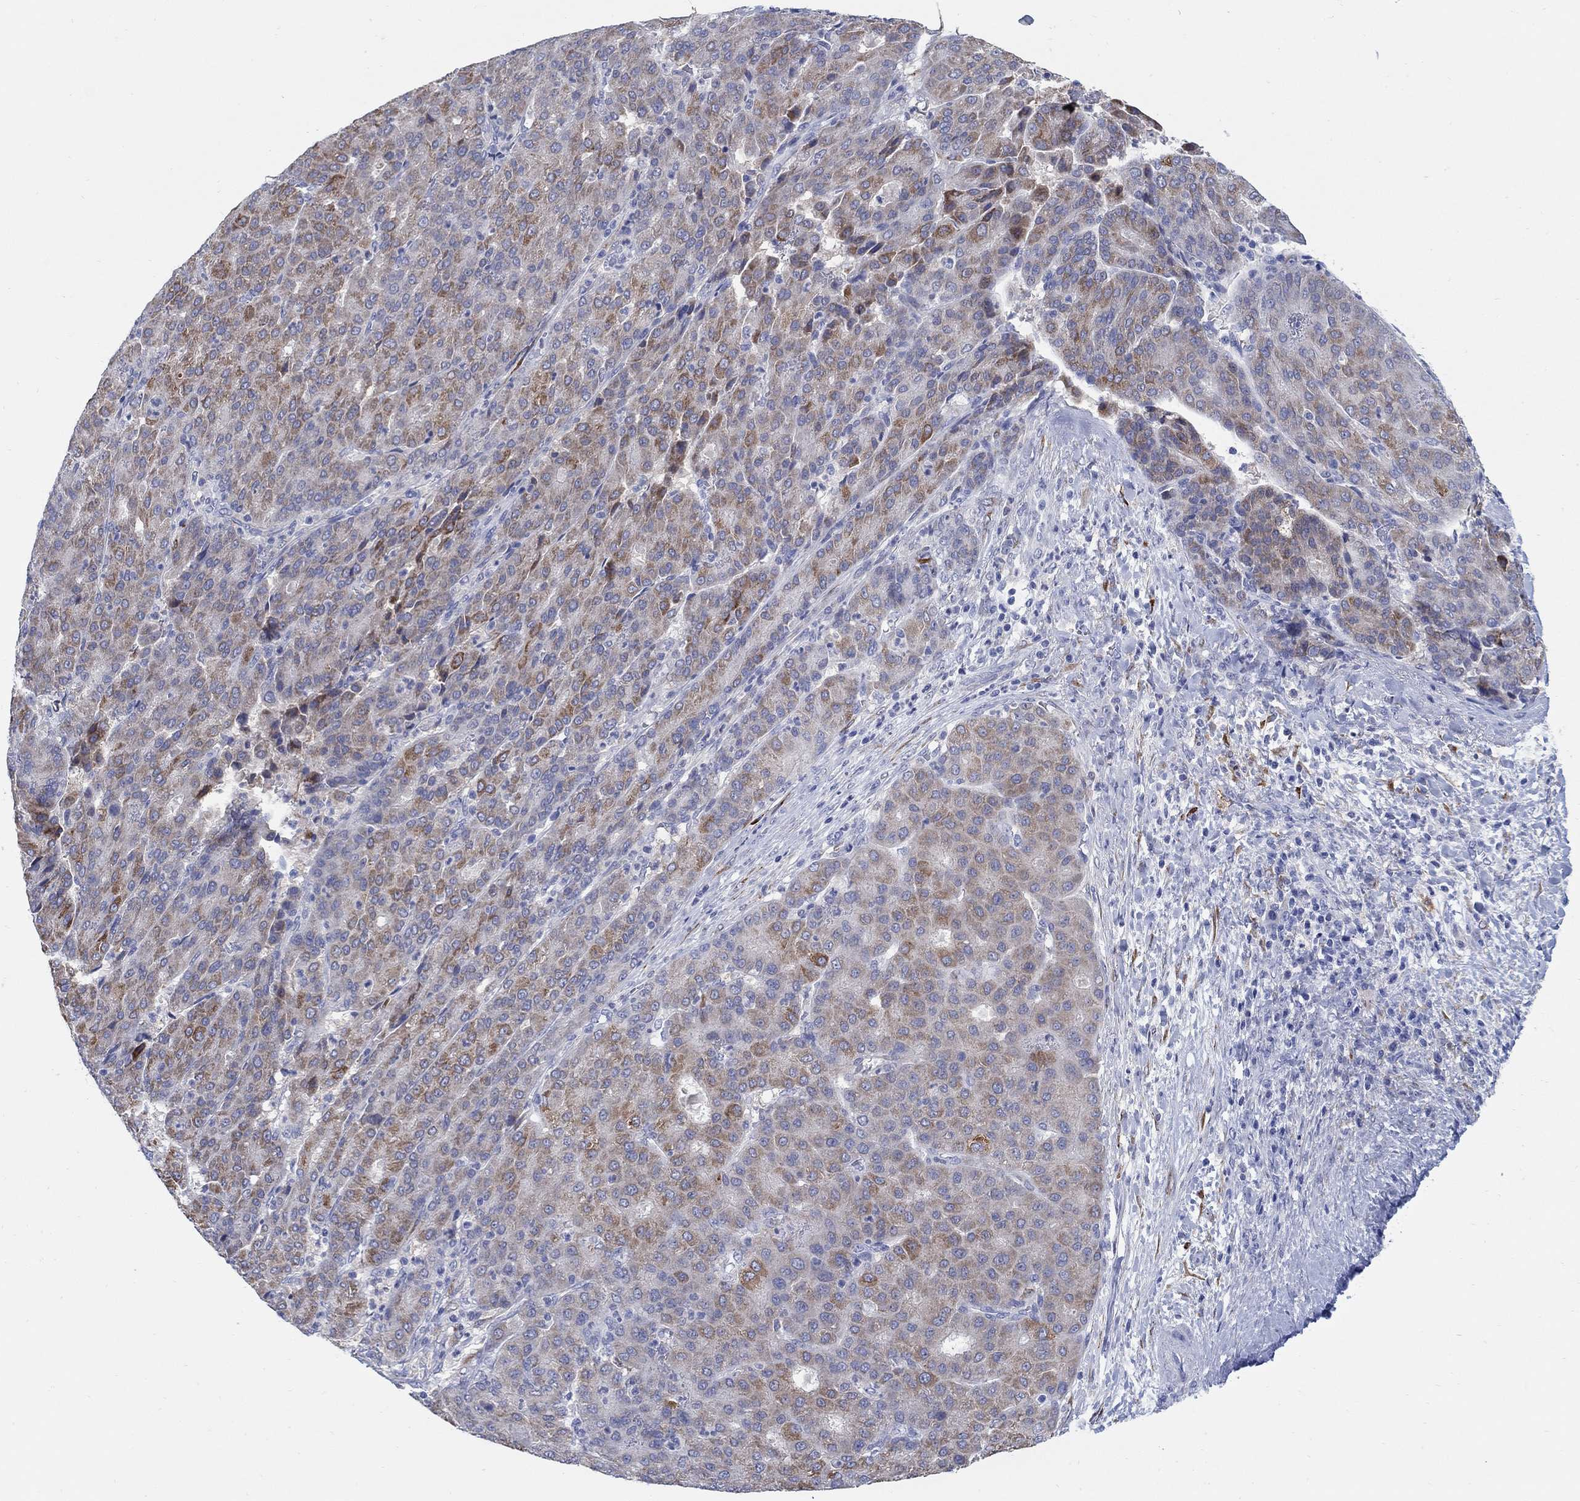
{"staining": {"intensity": "moderate", "quantity": "<25%", "location": "cytoplasmic/membranous"}, "tissue": "liver cancer", "cell_type": "Tumor cells", "image_type": "cancer", "snomed": [{"axis": "morphology", "description": "Carcinoma, Hepatocellular, NOS"}, {"axis": "topography", "description": "Liver"}], "caption": "A brown stain shows moderate cytoplasmic/membranous expression of a protein in human liver cancer tumor cells.", "gene": "REEP2", "patient": {"sex": "male", "age": 65}}